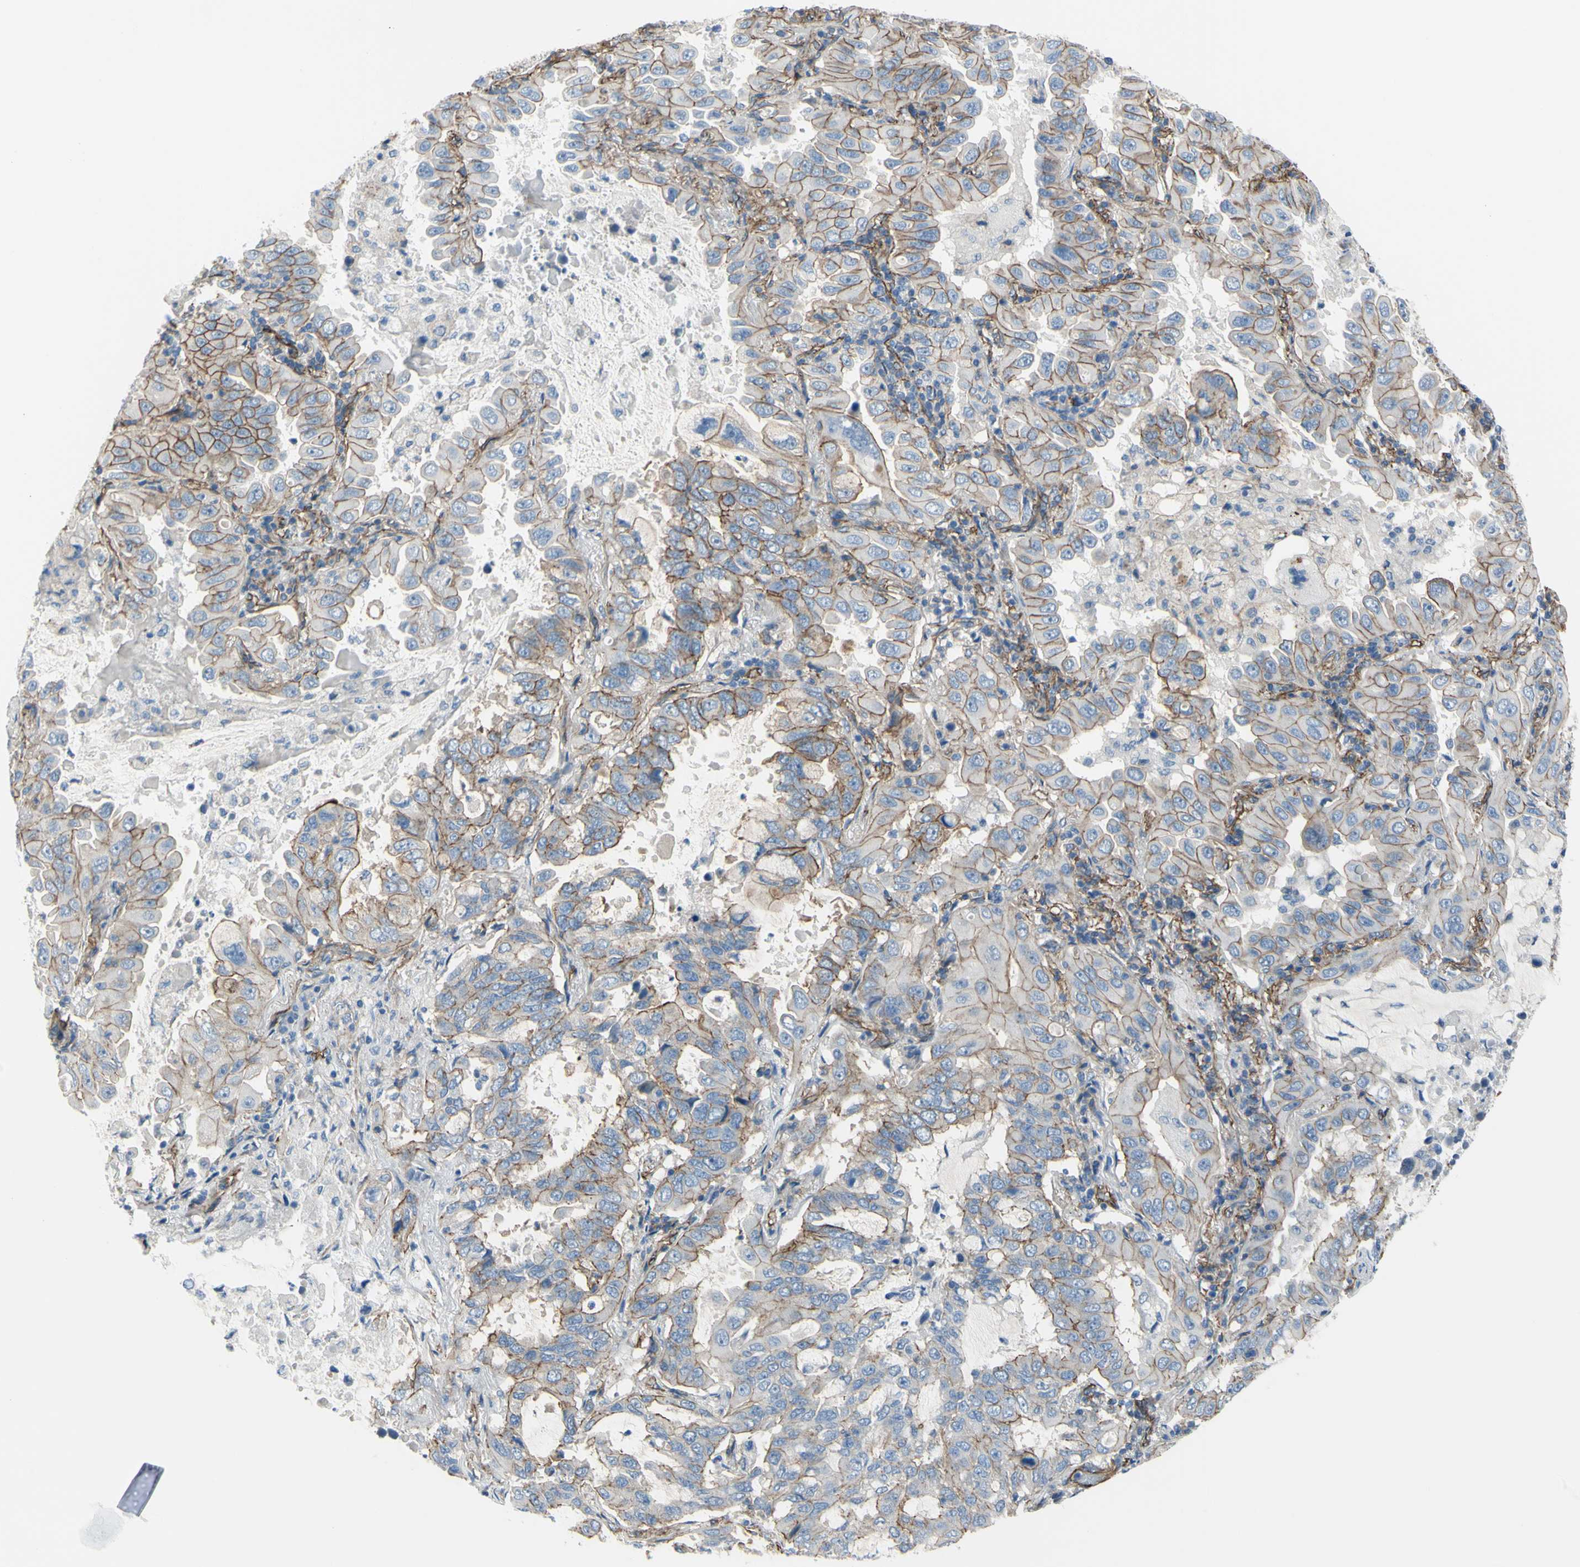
{"staining": {"intensity": "moderate", "quantity": ">75%", "location": "cytoplasmic/membranous"}, "tissue": "lung cancer", "cell_type": "Tumor cells", "image_type": "cancer", "snomed": [{"axis": "morphology", "description": "Adenocarcinoma, NOS"}, {"axis": "topography", "description": "Lung"}], "caption": "A brown stain highlights moderate cytoplasmic/membranous staining of a protein in human lung cancer (adenocarcinoma) tumor cells.", "gene": "TPBG", "patient": {"sex": "male", "age": 64}}